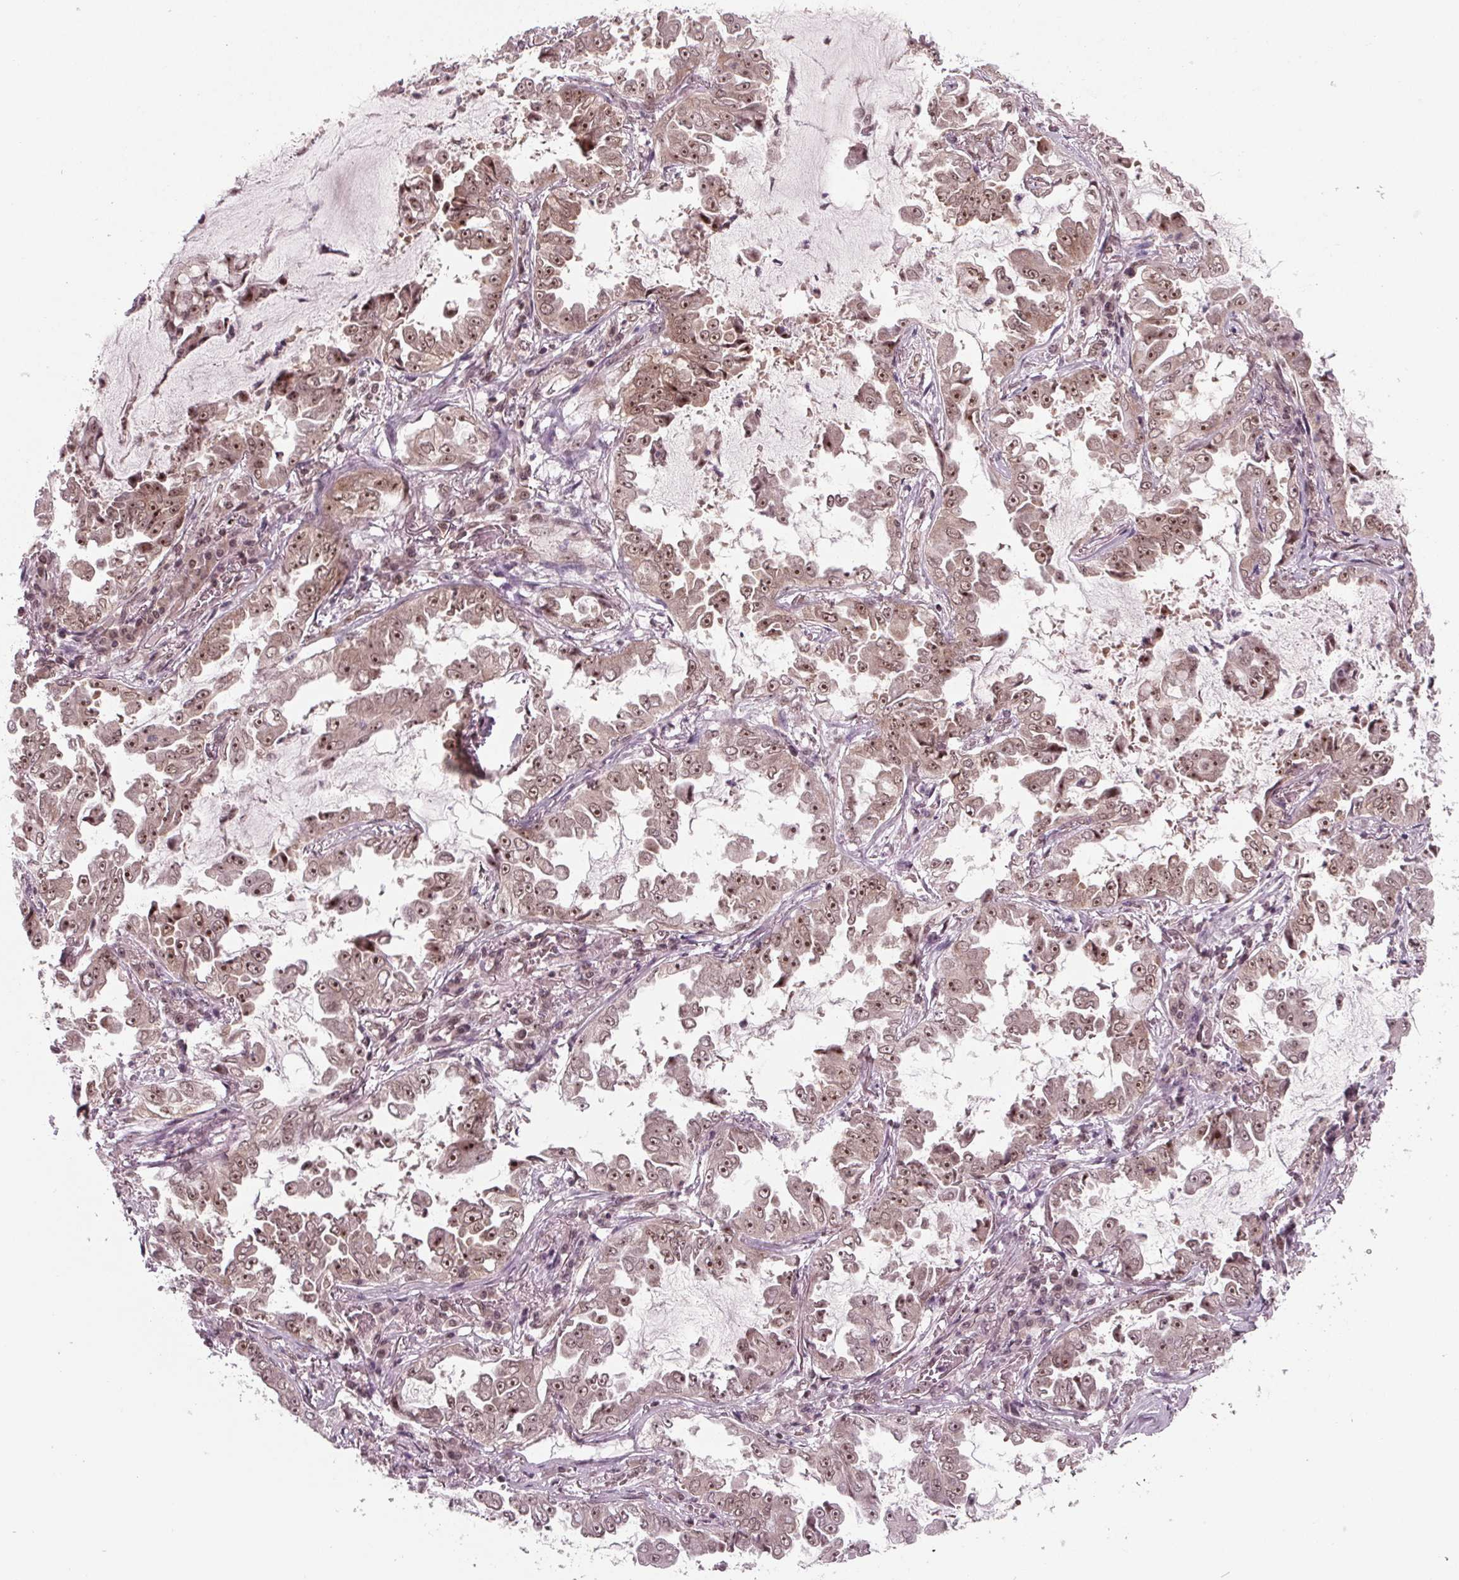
{"staining": {"intensity": "moderate", "quantity": ">75%", "location": "nuclear"}, "tissue": "lung cancer", "cell_type": "Tumor cells", "image_type": "cancer", "snomed": [{"axis": "morphology", "description": "Adenocarcinoma, NOS"}, {"axis": "topography", "description": "Lung"}], "caption": "Adenocarcinoma (lung) was stained to show a protein in brown. There is medium levels of moderate nuclear staining in approximately >75% of tumor cells.", "gene": "DDX41", "patient": {"sex": "female", "age": 52}}